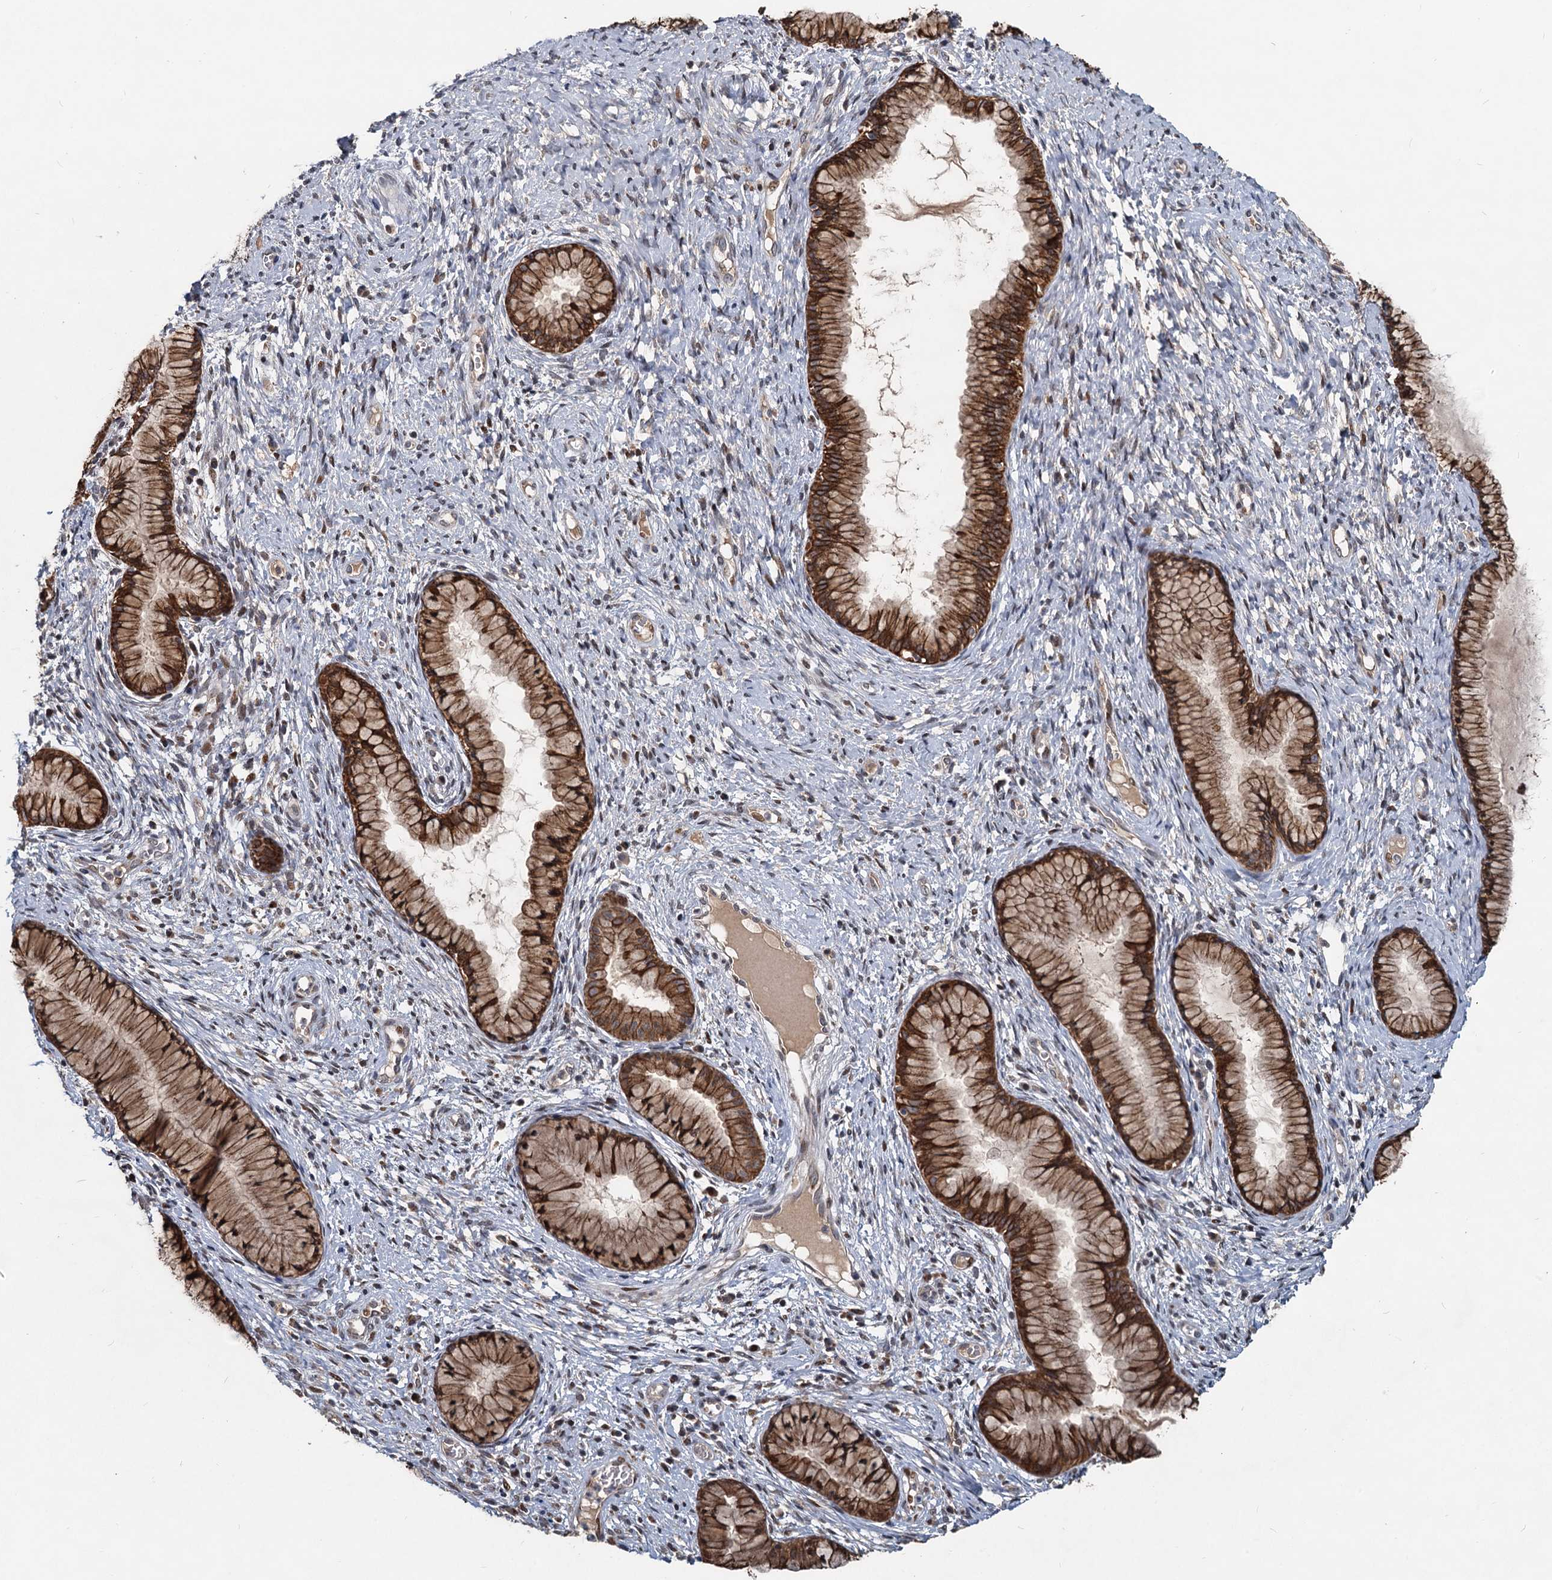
{"staining": {"intensity": "strong", "quantity": ">75%", "location": "cytoplasmic/membranous"}, "tissue": "cervix", "cell_type": "Glandular cells", "image_type": "normal", "snomed": [{"axis": "morphology", "description": "Normal tissue, NOS"}, {"axis": "topography", "description": "Cervix"}], "caption": "About >75% of glandular cells in normal cervix demonstrate strong cytoplasmic/membranous protein staining as visualized by brown immunohistochemical staining.", "gene": "RITA1", "patient": {"sex": "female", "age": 42}}